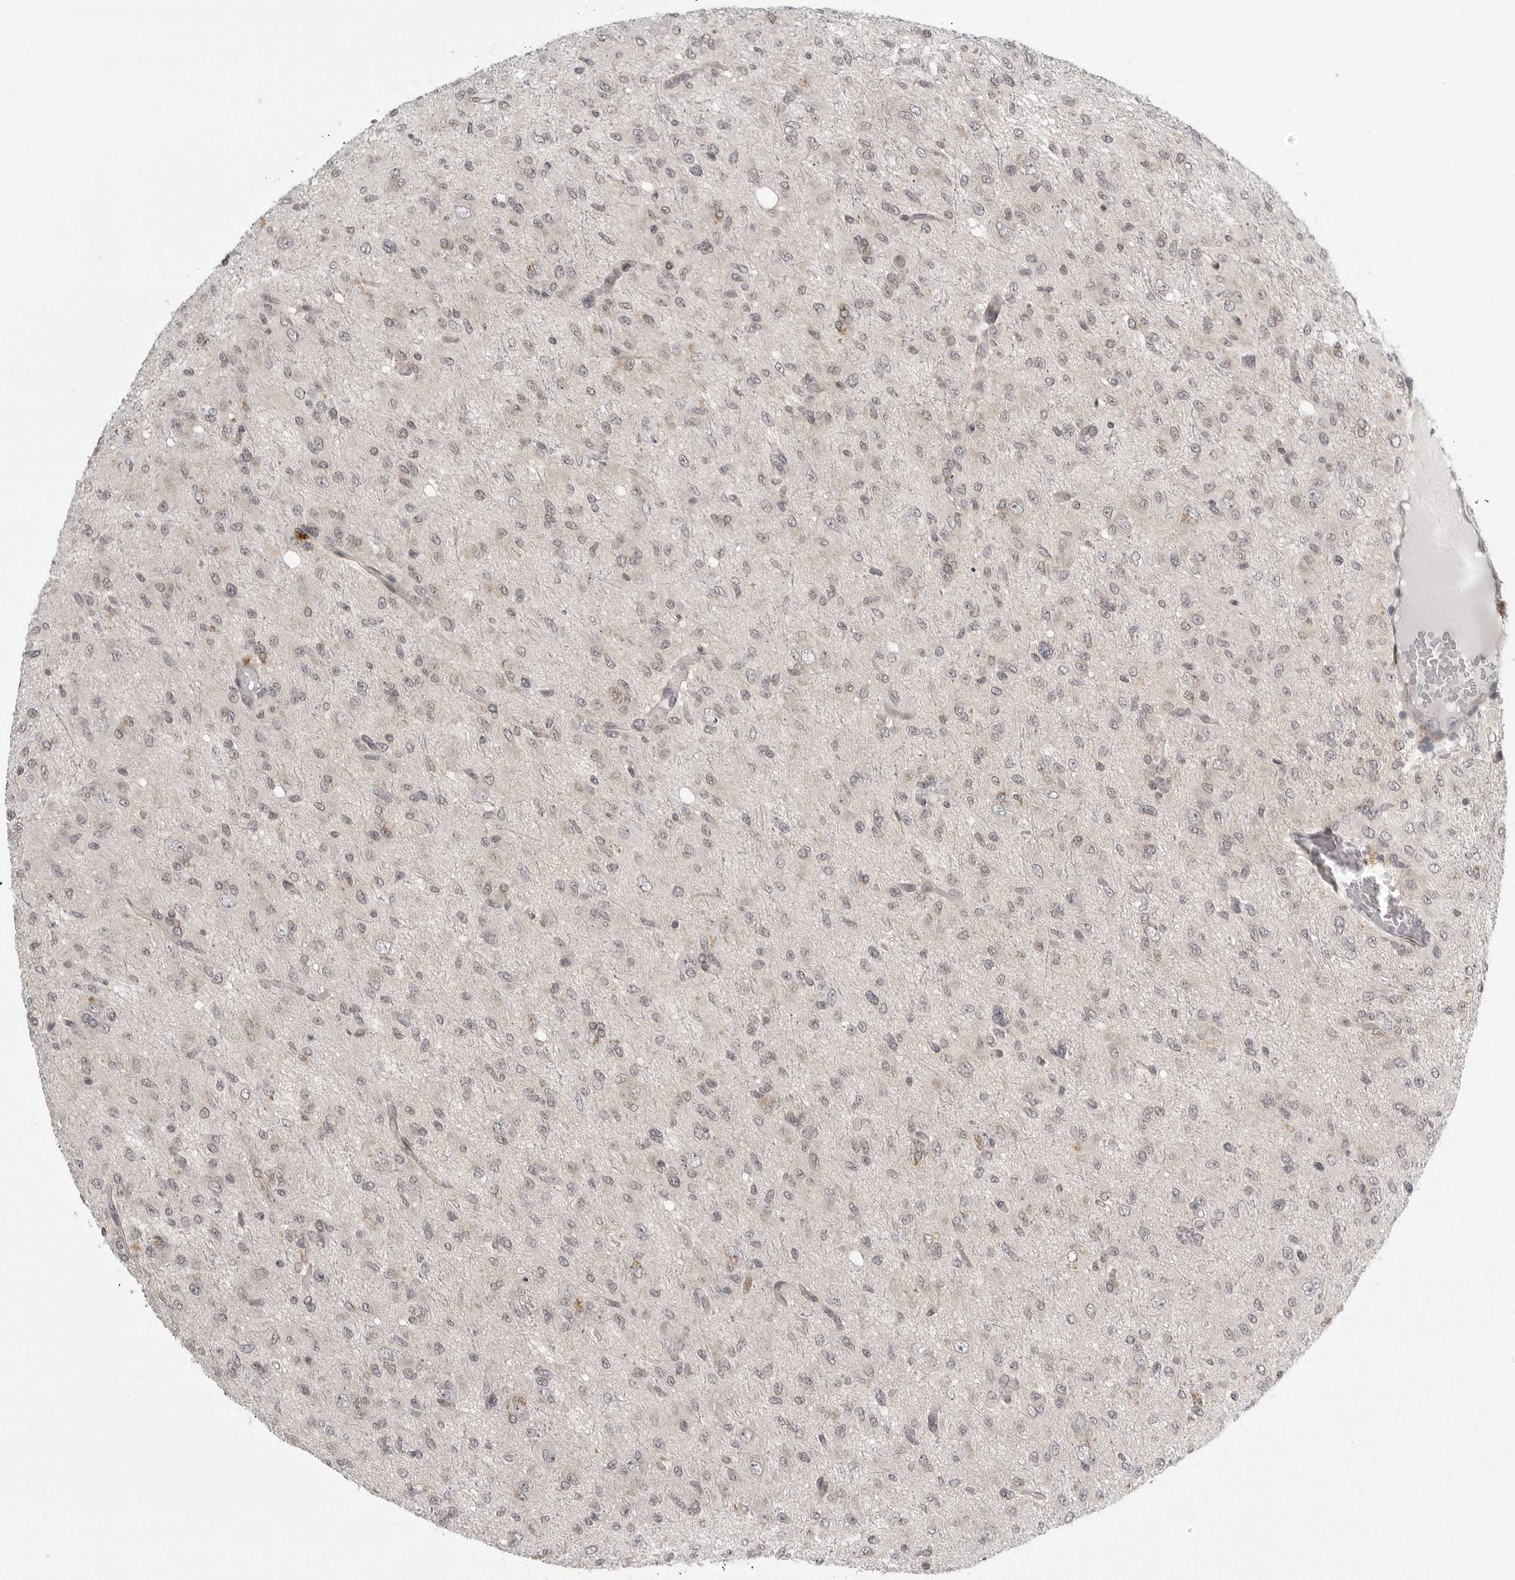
{"staining": {"intensity": "negative", "quantity": "none", "location": "none"}, "tissue": "glioma", "cell_type": "Tumor cells", "image_type": "cancer", "snomed": [{"axis": "morphology", "description": "Glioma, malignant, High grade"}, {"axis": "topography", "description": "Brain"}], "caption": "The immunohistochemistry image has no significant expression in tumor cells of malignant high-grade glioma tissue.", "gene": "TUT4", "patient": {"sex": "female", "age": 59}}